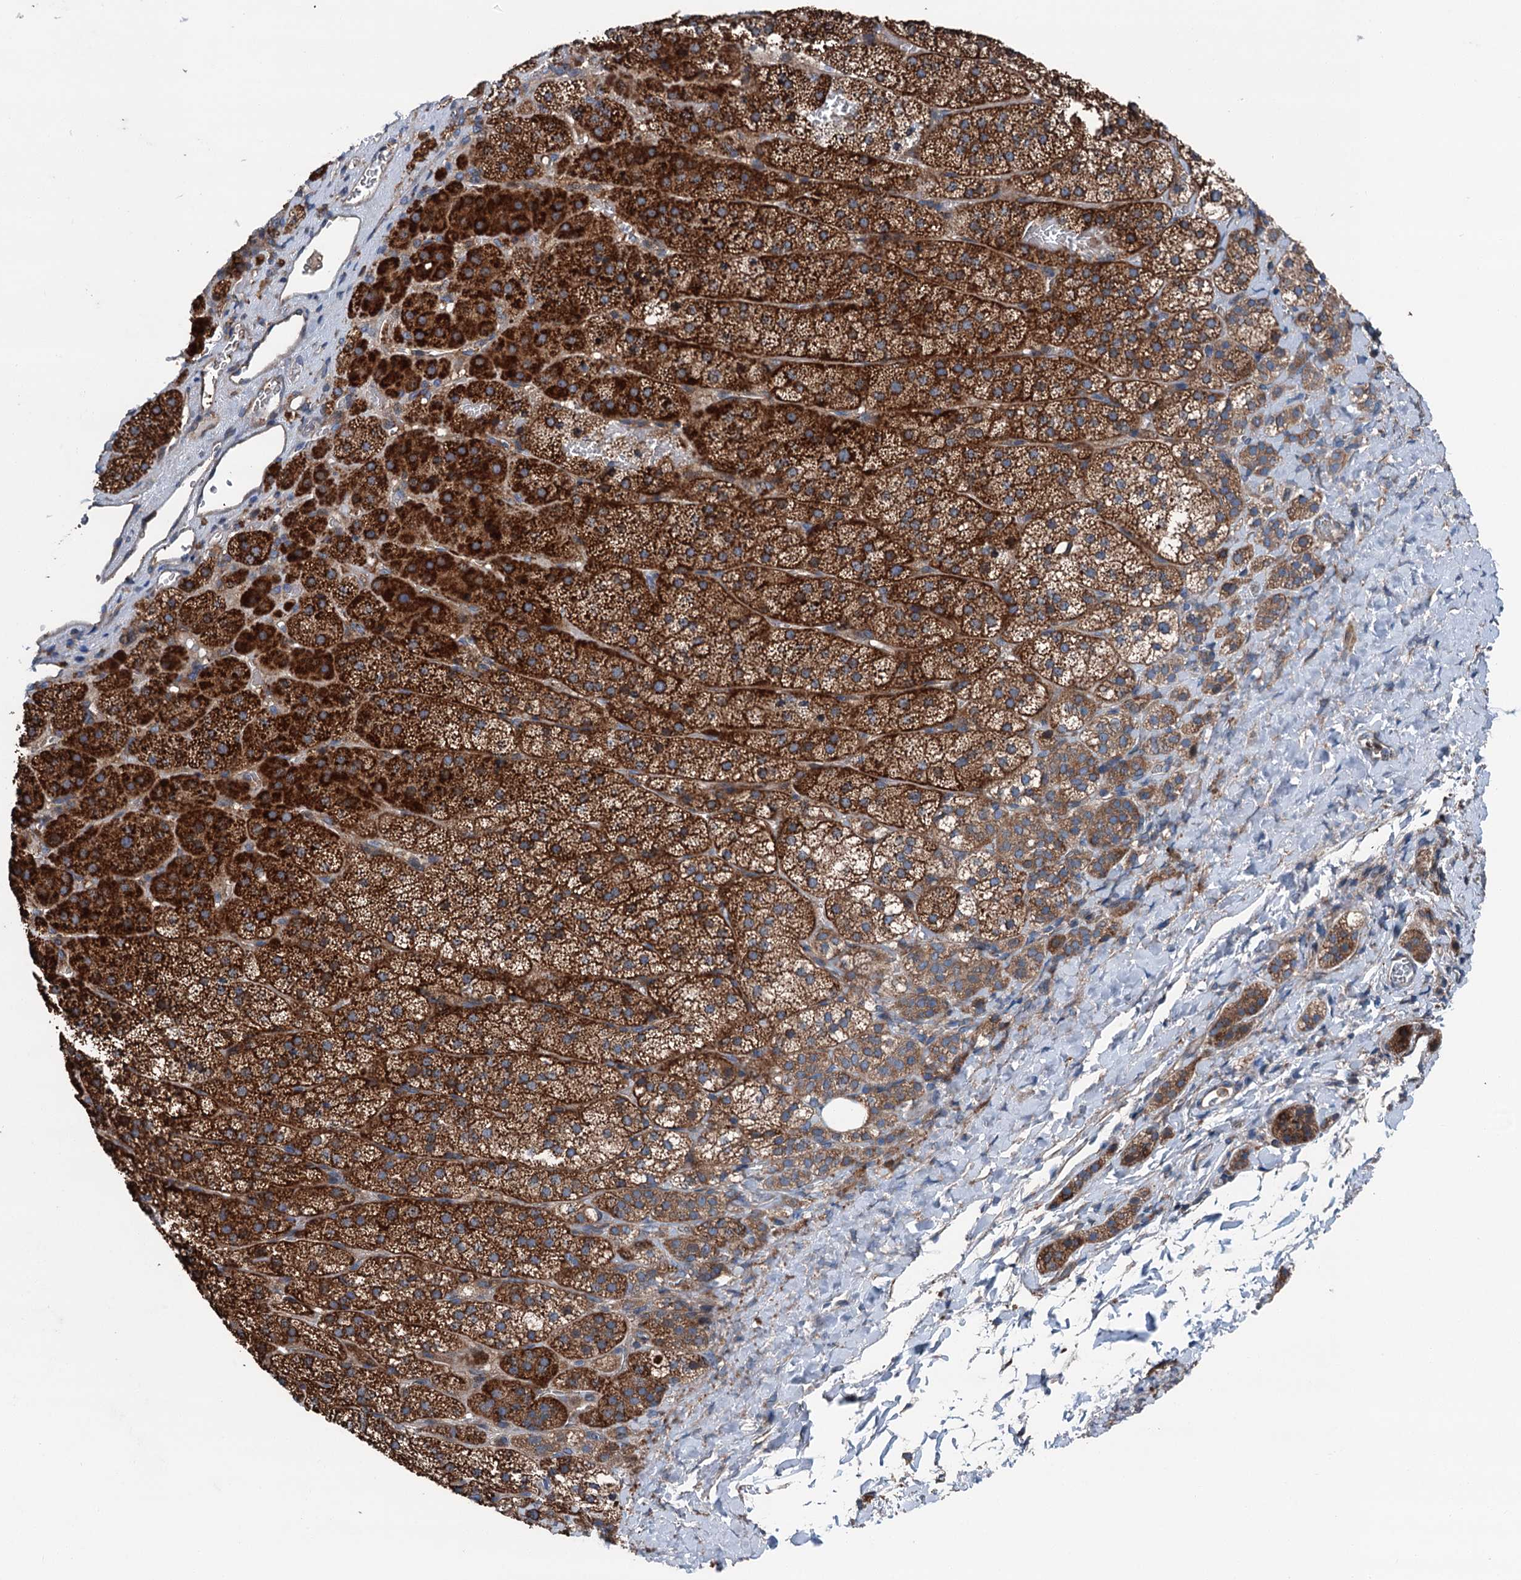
{"staining": {"intensity": "strong", "quantity": "25%-75%", "location": "cytoplasmic/membranous"}, "tissue": "adrenal gland", "cell_type": "Glandular cells", "image_type": "normal", "snomed": [{"axis": "morphology", "description": "Normal tissue, NOS"}, {"axis": "topography", "description": "Adrenal gland"}], "caption": "An image of human adrenal gland stained for a protein demonstrates strong cytoplasmic/membranous brown staining in glandular cells. The protein is stained brown, and the nuclei are stained in blue (DAB IHC with brightfield microscopy, high magnification).", "gene": "RUFY1", "patient": {"sex": "female", "age": 44}}